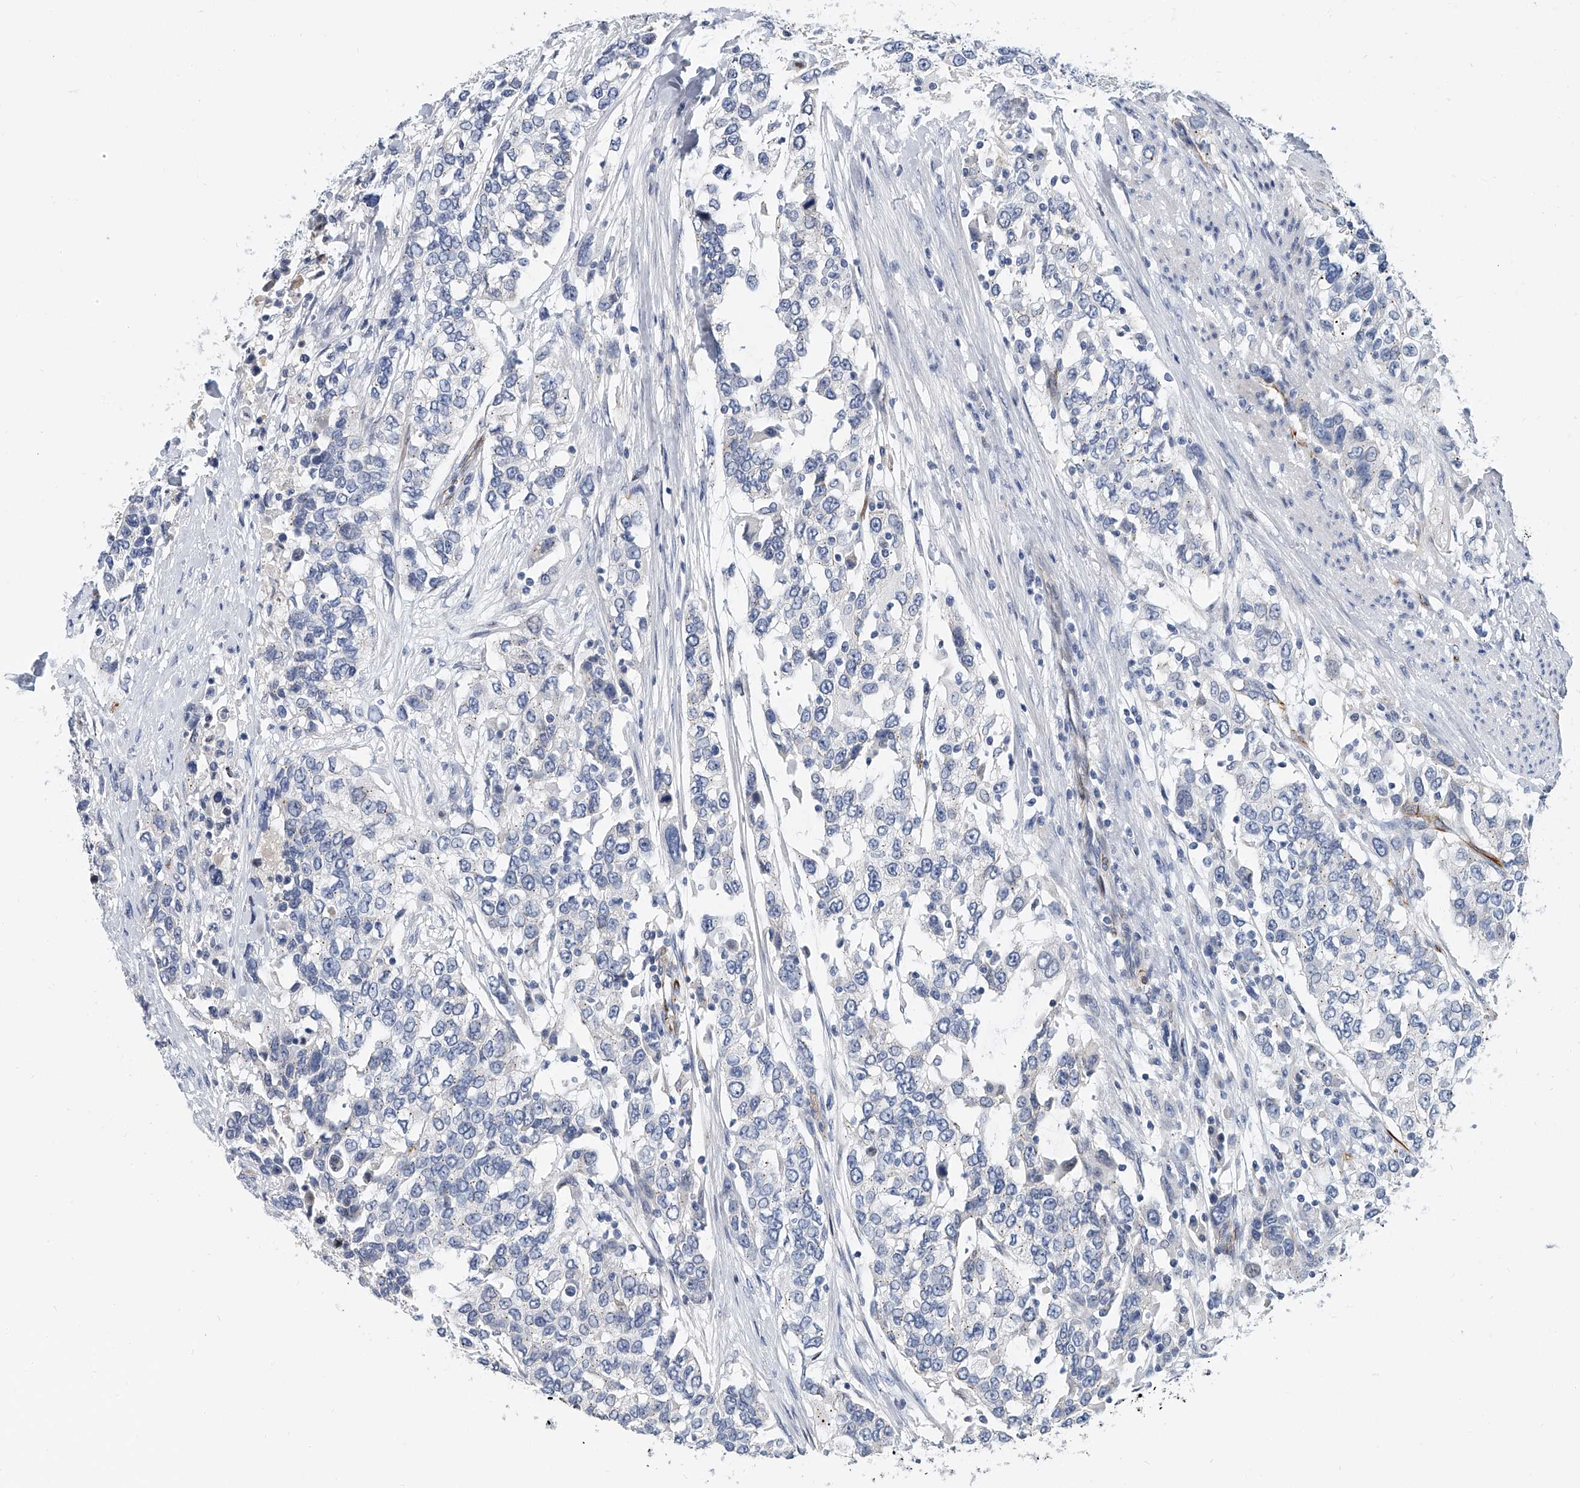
{"staining": {"intensity": "negative", "quantity": "none", "location": "none"}, "tissue": "urothelial cancer", "cell_type": "Tumor cells", "image_type": "cancer", "snomed": [{"axis": "morphology", "description": "Urothelial carcinoma, High grade"}, {"axis": "topography", "description": "Urinary bladder"}], "caption": "Tumor cells show no significant protein staining in urothelial cancer. Brightfield microscopy of immunohistochemistry stained with DAB (brown) and hematoxylin (blue), captured at high magnification.", "gene": "KIRREL1", "patient": {"sex": "female", "age": 80}}